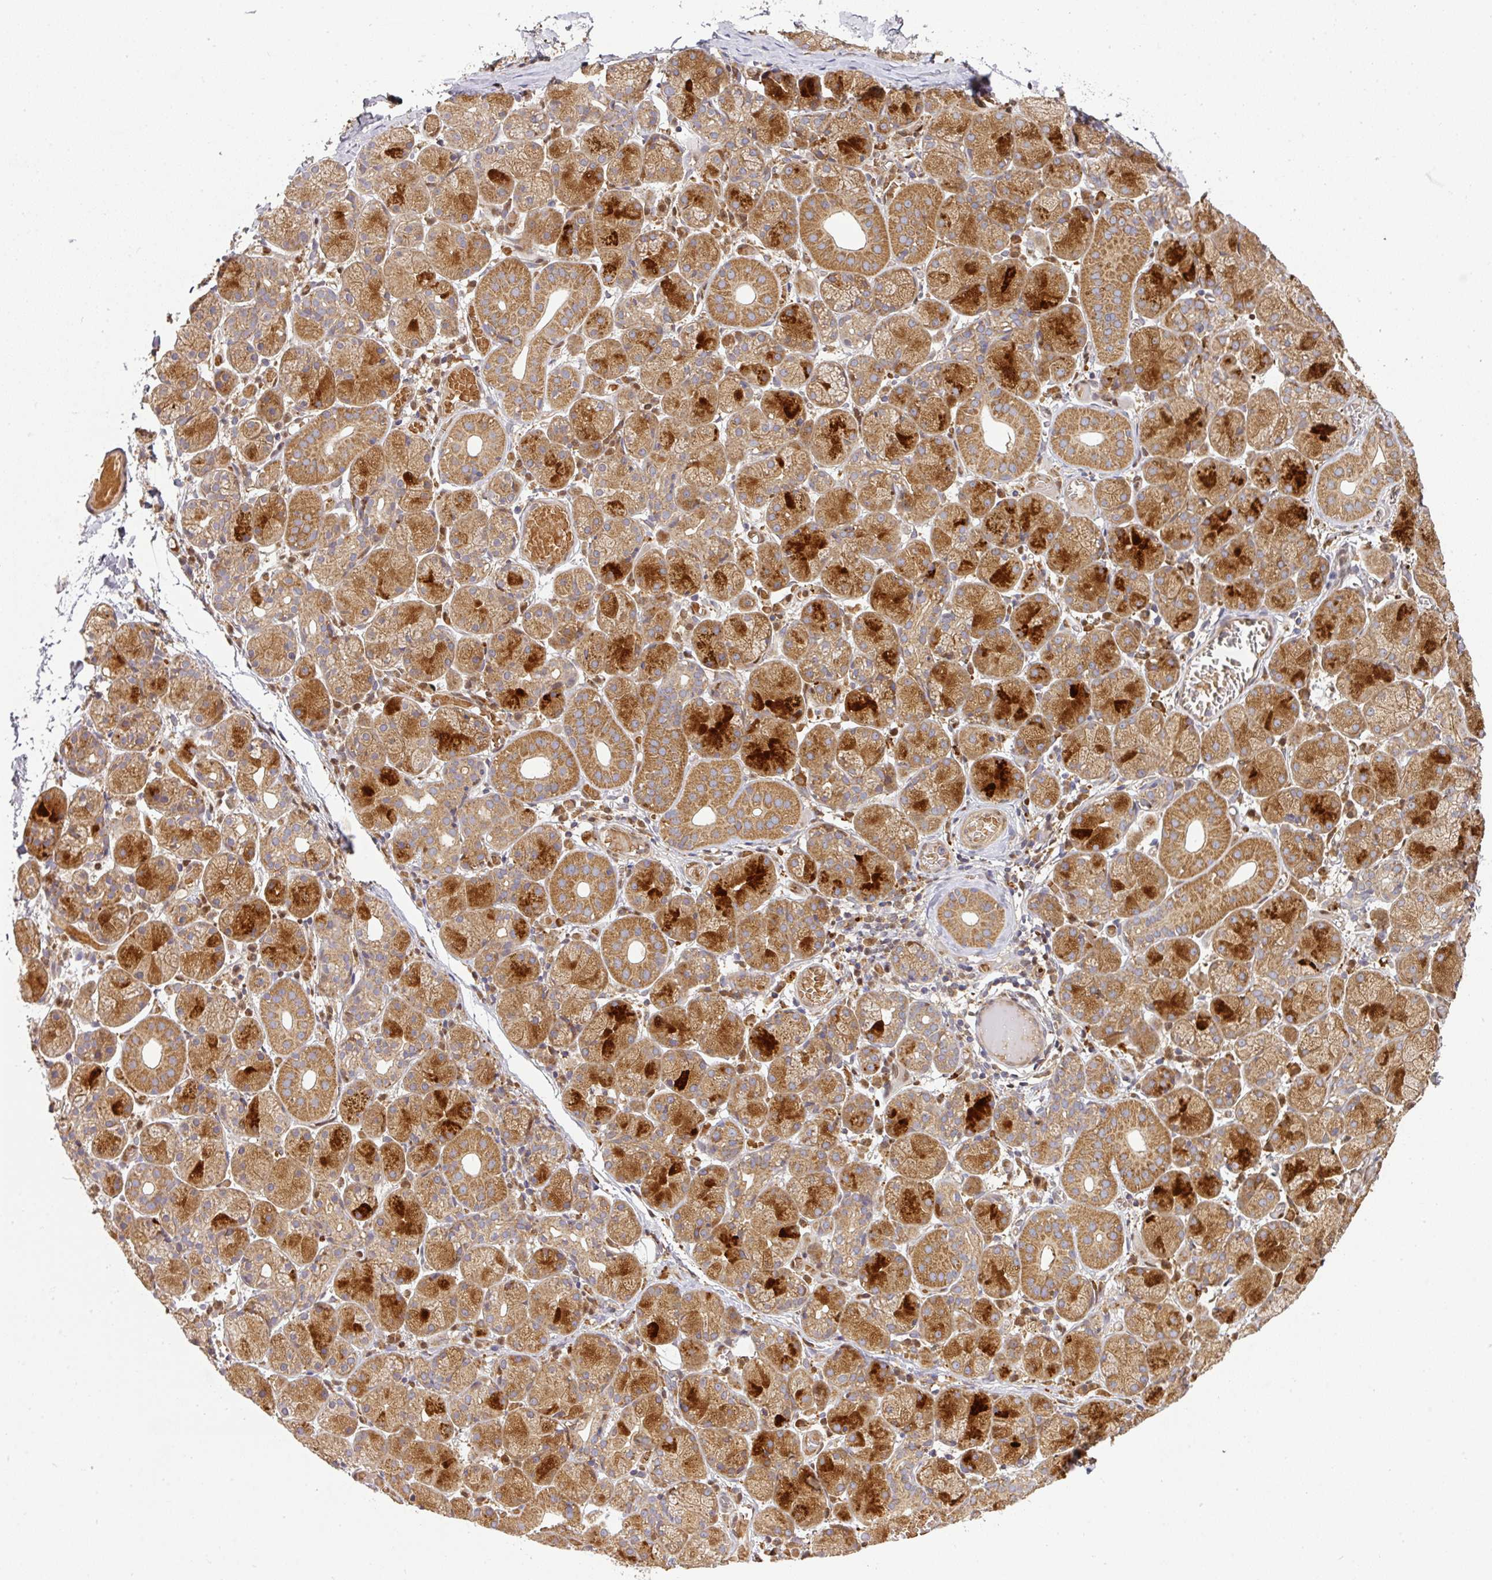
{"staining": {"intensity": "strong", "quantity": "25%-75%", "location": "cytoplasmic/membranous"}, "tissue": "salivary gland", "cell_type": "Glandular cells", "image_type": "normal", "snomed": [{"axis": "morphology", "description": "Normal tissue, NOS"}, {"axis": "topography", "description": "Salivary gland"}], "caption": "Unremarkable salivary gland reveals strong cytoplasmic/membranous expression in approximately 25%-75% of glandular cells.", "gene": "MALSU1", "patient": {"sex": "female", "age": 24}}